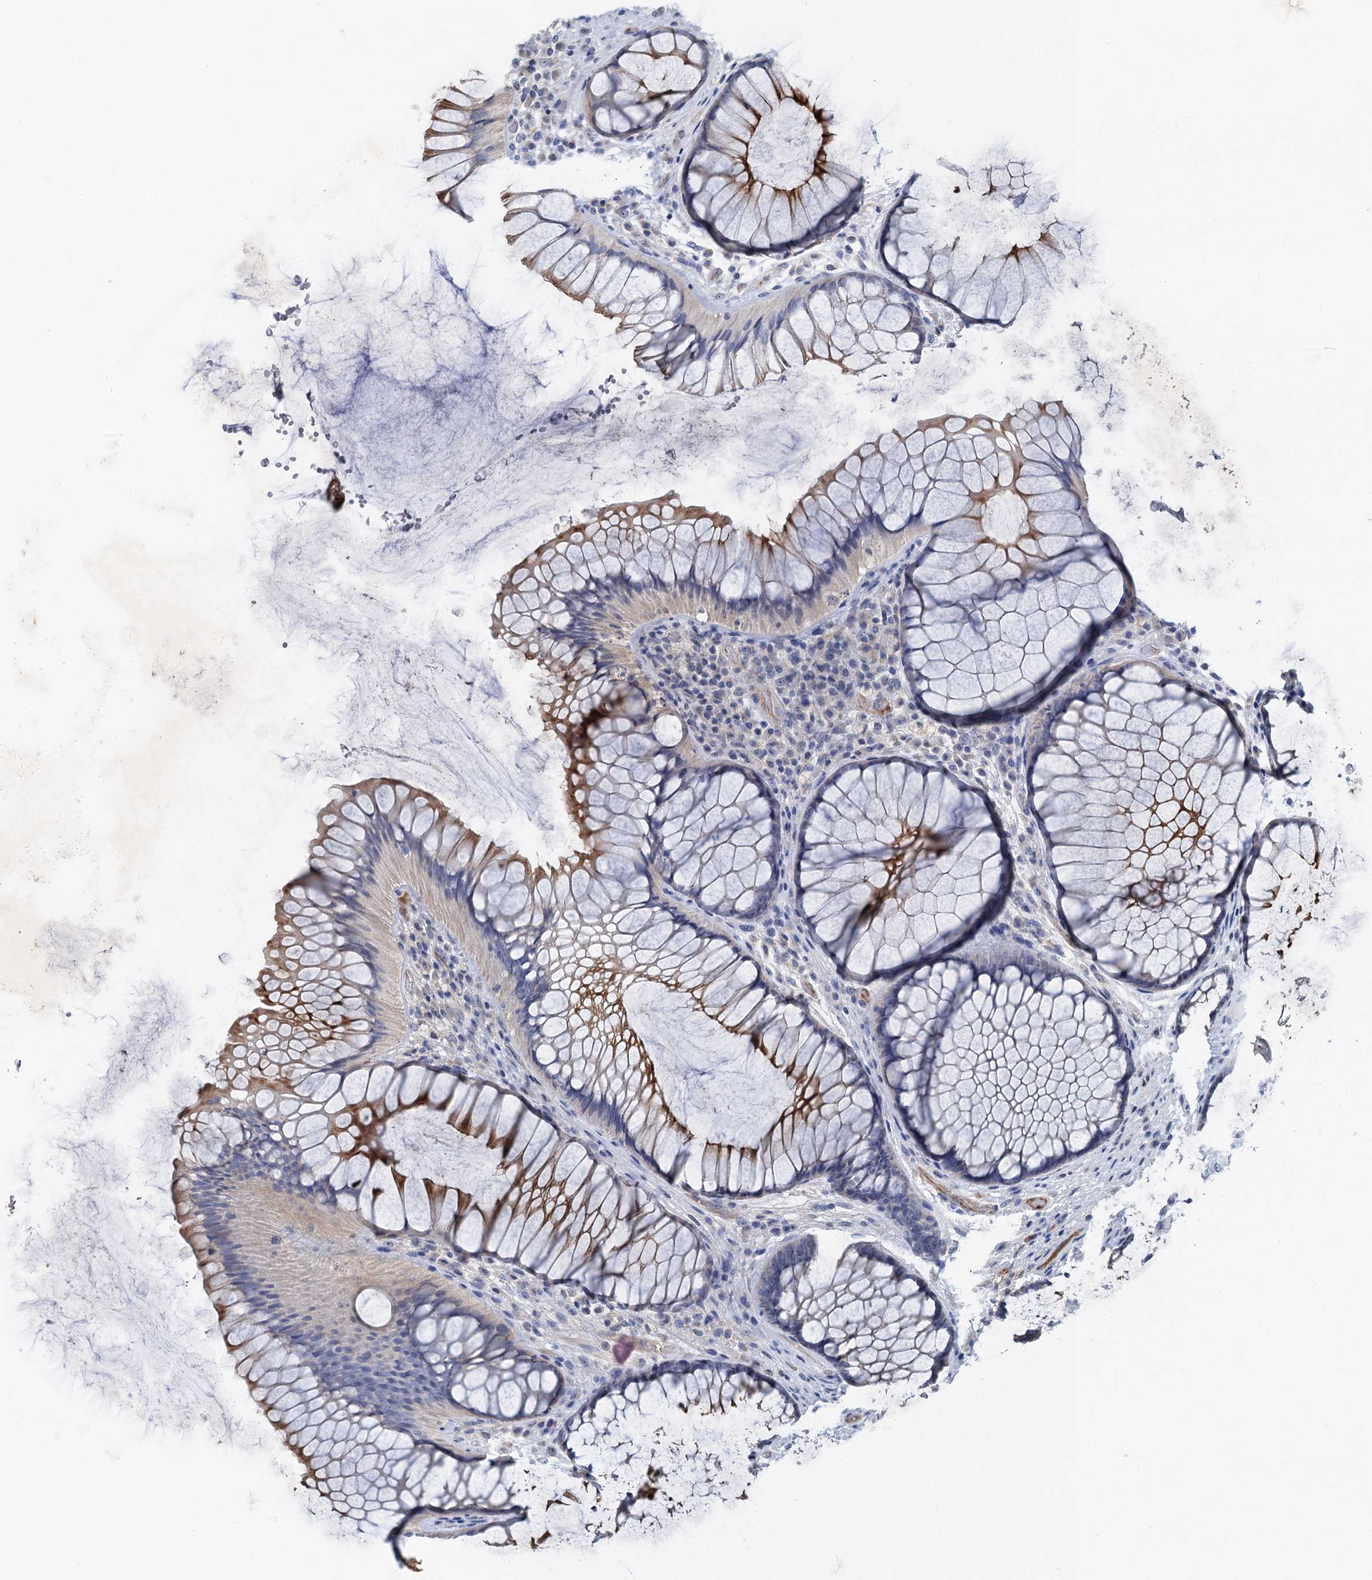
{"staining": {"intensity": "moderate", "quantity": "25%-75%", "location": "cytoplasmic/membranous"}, "tissue": "rectum", "cell_type": "Glandular cells", "image_type": "normal", "snomed": [{"axis": "morphology", "description": "Normal tissue, NOS"}, {"axis": "topography", "description": "Rectum"}], "caption": "The micrograph demonstrates staining of unremarkable rectum, revealing moderate cytoplasmic/membranous protein positivity (brown color) within glandular cells. (Brightfield microscopy of DAB IHC at high magnification).", "gene": "PLLP", "patient": {"sex": "male", "age": 51}}